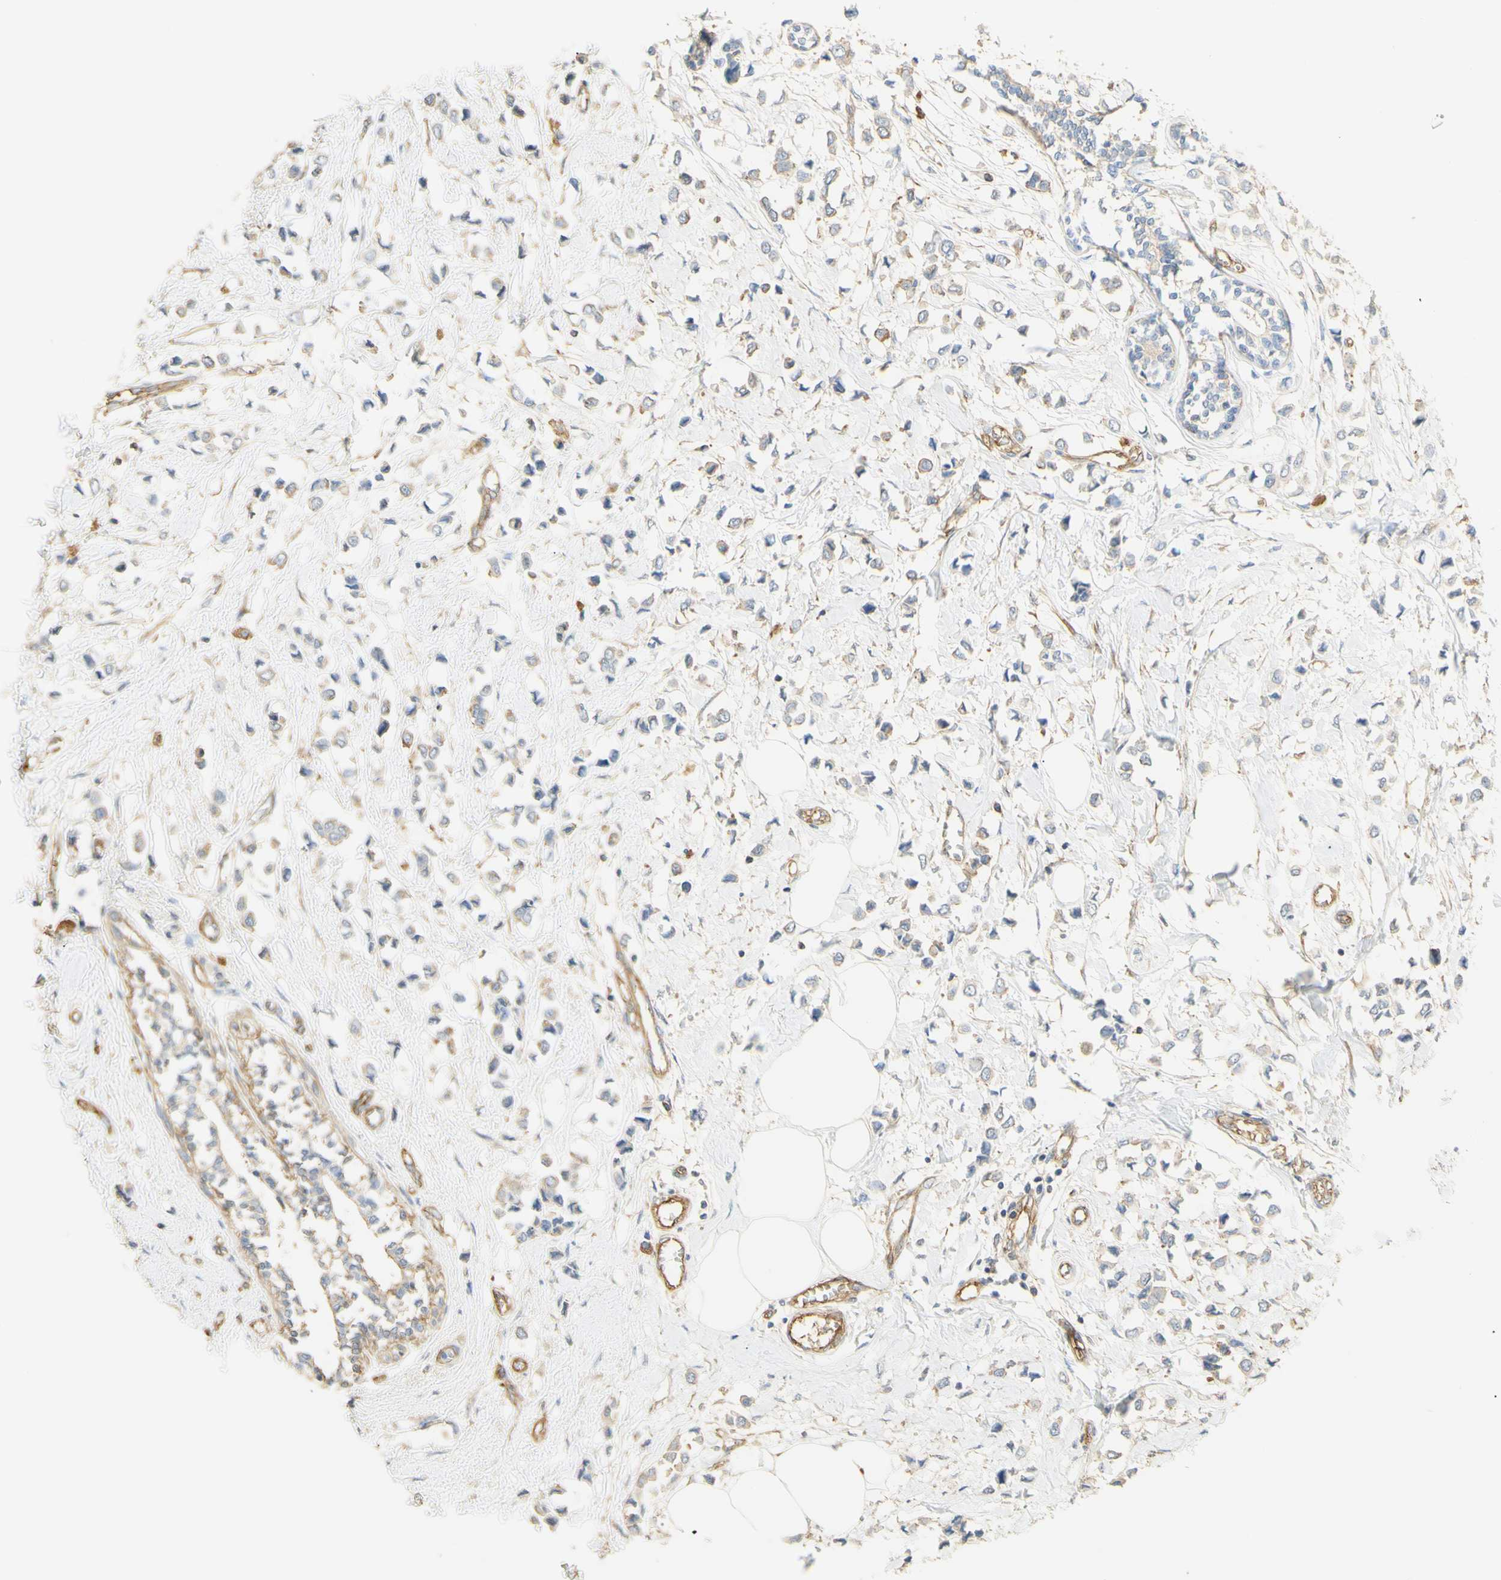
{"staining": {"intensity": "moderate", "quantity": "<25%", "location": "cytoplasmic/membranous"}, "tissue": "breast cancer", "cell_type": "Tumor cells", "image_type": "cancer", "snomed": [{"axis": "morphology", "description": "Lobular carcinoma"}, {"axis": "topography", "description": "Breast"}], "caption": "A high-resolution histopathology image shows immunohistochemistry (IHC) staining of breast lobular carcinoma, which shows moderate cytoplasmic/membranous staining in approximately <25% of tumor cells. (DAB (3,3'-diaminobenzidine) IHC with brightfield microscopy, high magnification).", "gene": "KCNE4", "patient": {"sex": "female", "age": 51}}